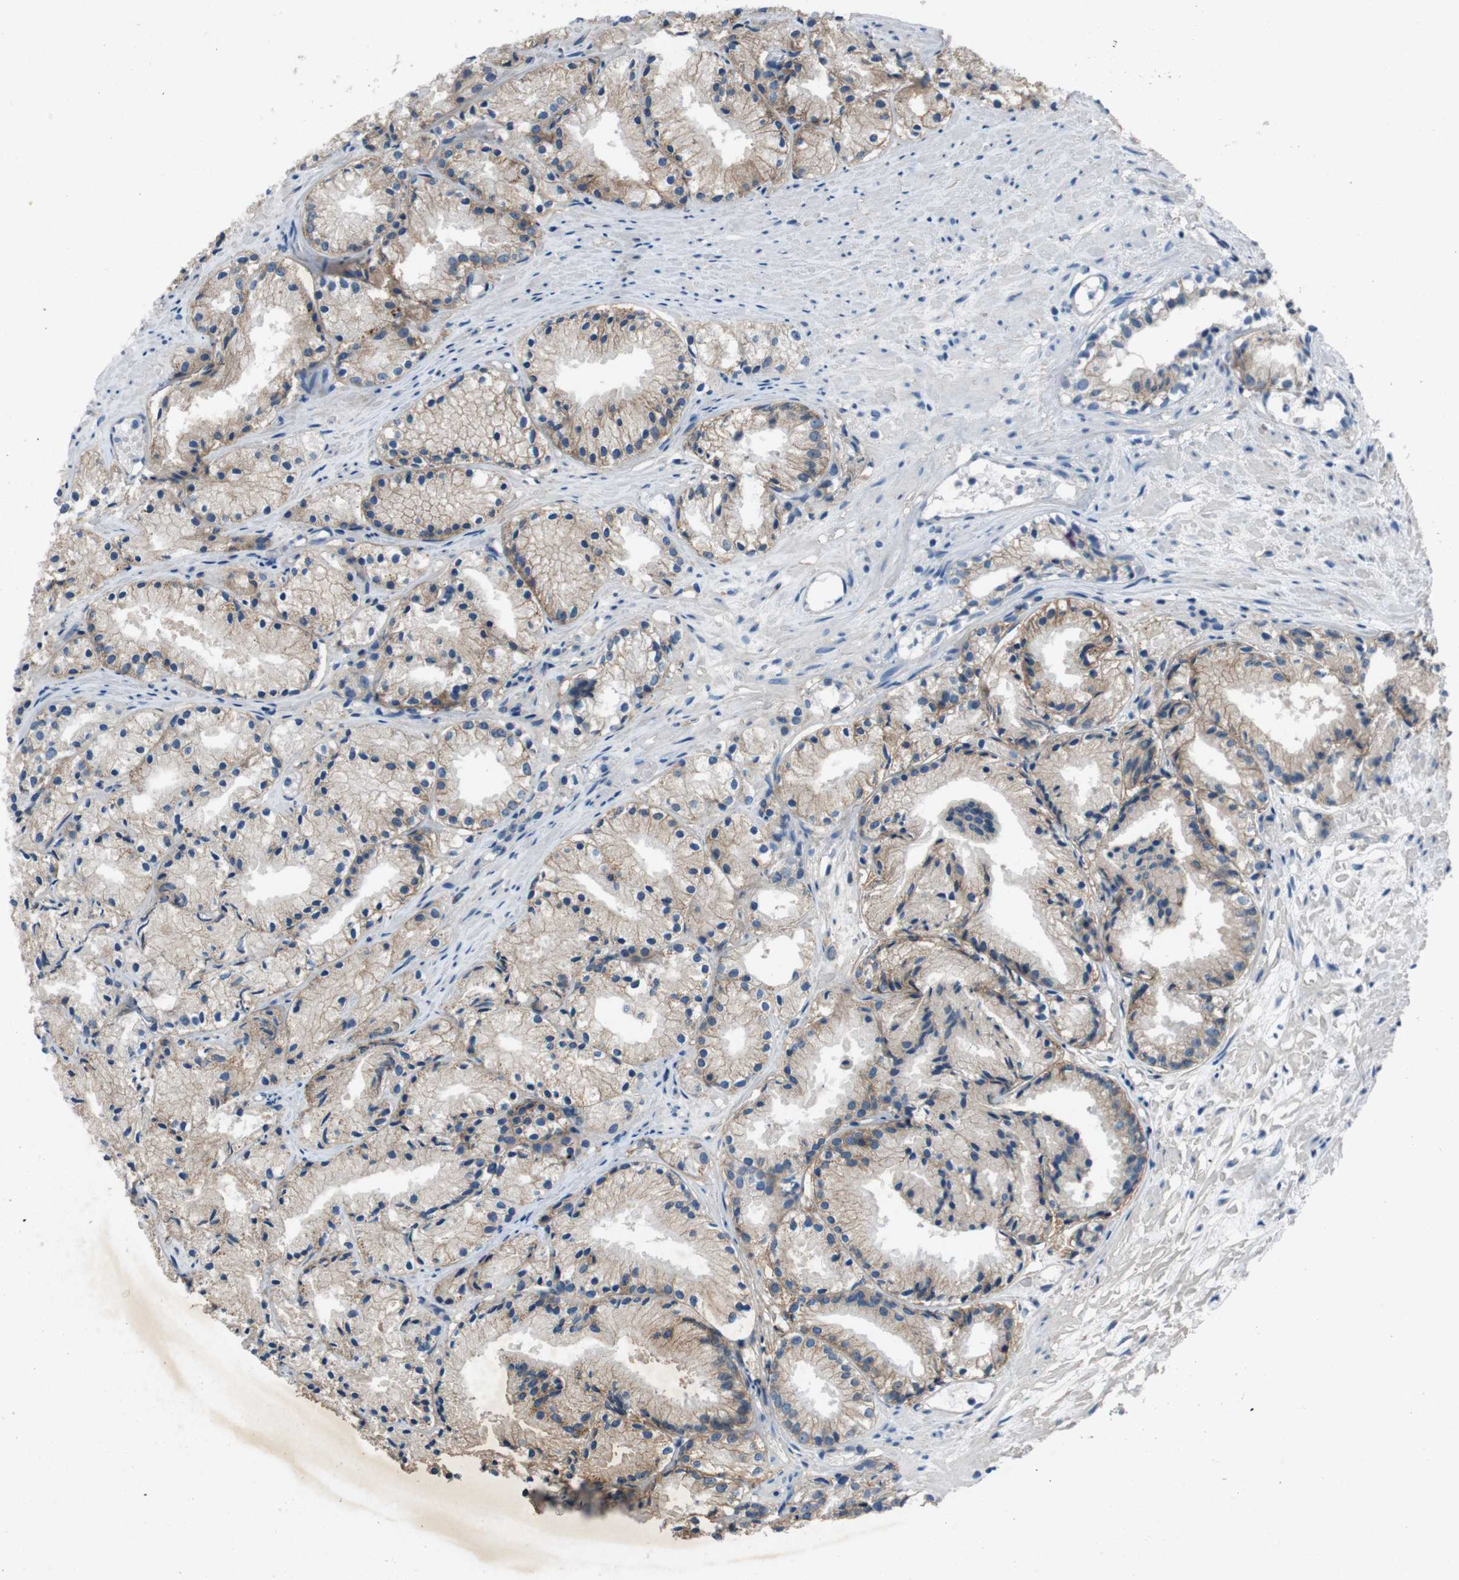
{"staining": {"intensity": "weak", "quantity": "<25%", "location": "cytoplasmic/membranous"}, "tissue": "prostate cancer", "cell_type": "Tumor cells", "image_type": "cancer", "snomed": [{"axis": "morphology", "description": "Adenocarcinoma, Low grade"}, {"axis": "topography", "description": "Prostate"}], "caption": "Immunohistochemical staining of human prostate cancer (low-grade adenocarcinoma) exhibits no significant expression in tumor cells.", "gene": "PVR", "patient": {"sex": "male", "age": 72}}